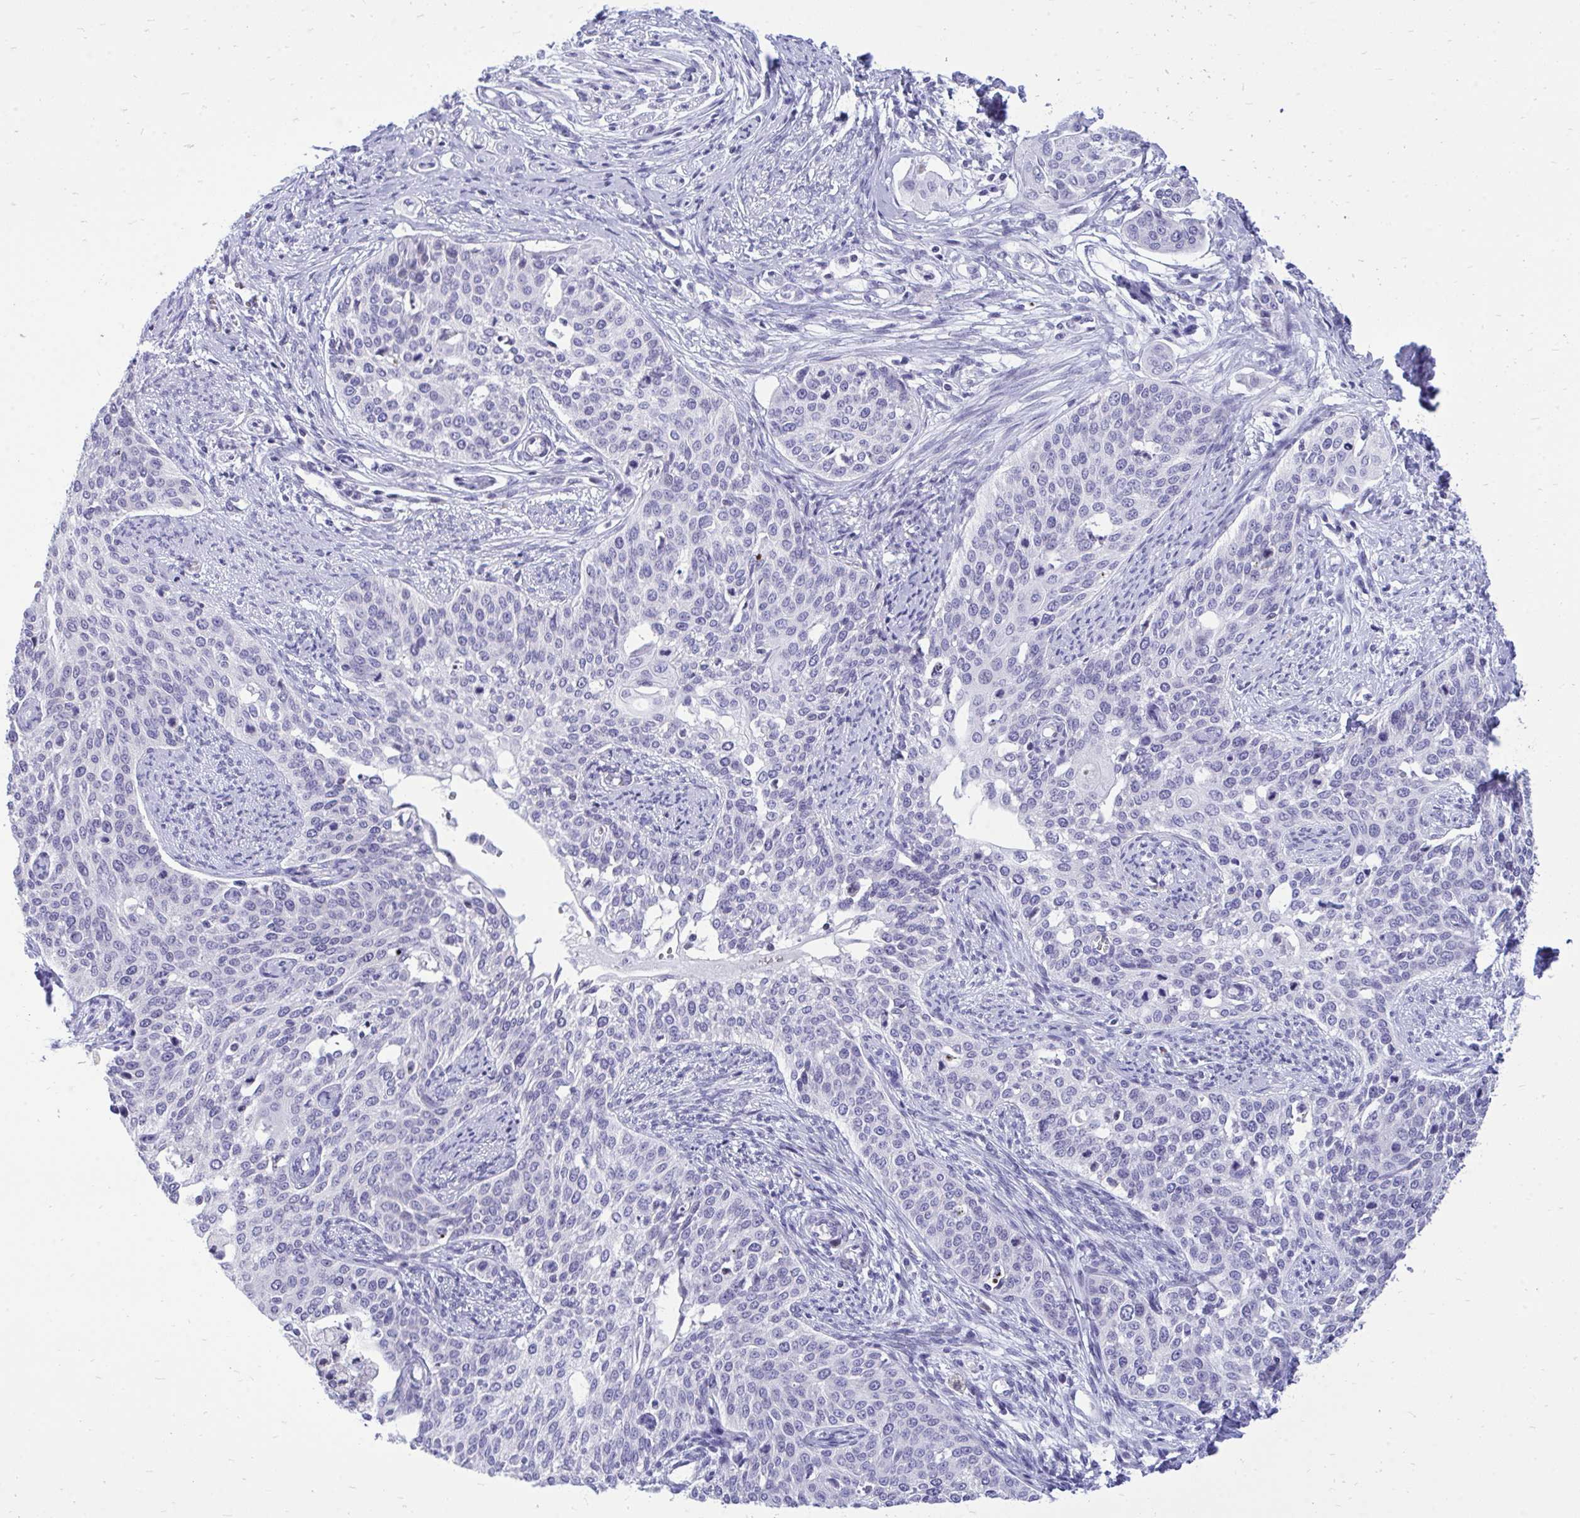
{"staining": {"intensity": "negative", "quantity": "none", "location": "none"}, "tissue": "cervical cancer", "cell_type": "Tumor cells", "image_type": "cancer", "snomed": [{"axis": "morphology", "description": "Squamous cell carcinoma, NOS"}, {"axis": "topography", "description": "Cervix"}], "caption": "DAB immunohistochemical staining of cervical cancer (squamous cell carcinoma) shows no significant positivity in tumor cells. (IHC, brightfield microscopy, high magnification).", "gene": "GABRA1", "patient": {"sex": "female", "age": 44}}